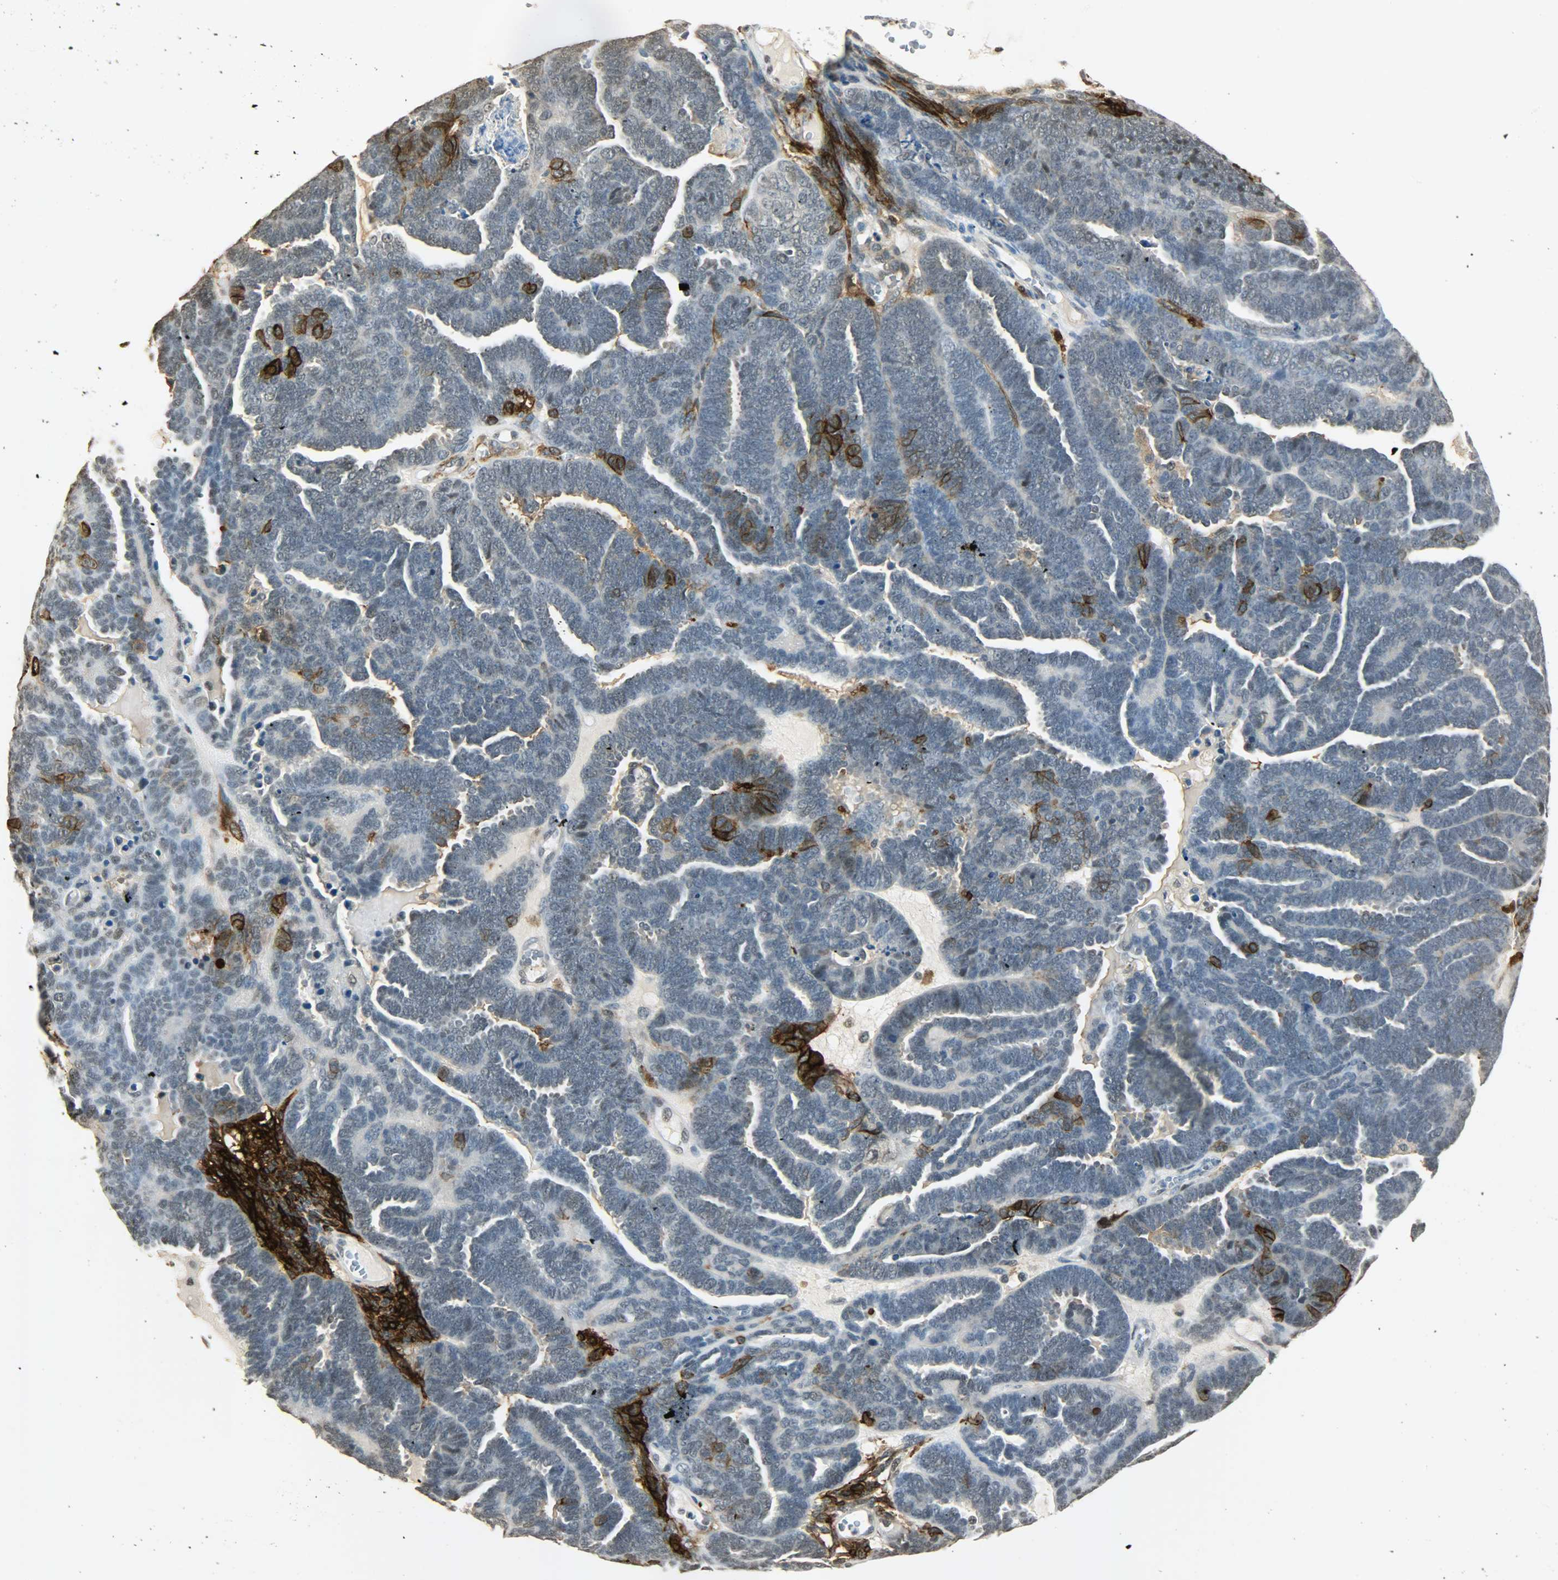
{"staining": {"intensity": "strong", "quantity": "<25%", "location": "cytoplasmic/membranous"}, "tissue": "endometrial cancer", "cell_type": "Tumor cells", "image_type": "cancer", "snomed": [{"axis": "morphology", "description": "Neoplasm, malignant, NOS"}, {"axis": "topography", "description": "Endometrium"}], "caption": "Tumor cells demonstrate medium levels of strong cytoplasmic/membranous staining in approximately <25% of cells in human neoplasm (malignant) (endometrial).", "gene": "NGFR", "patient": {"sex": "female", "age": 74}}